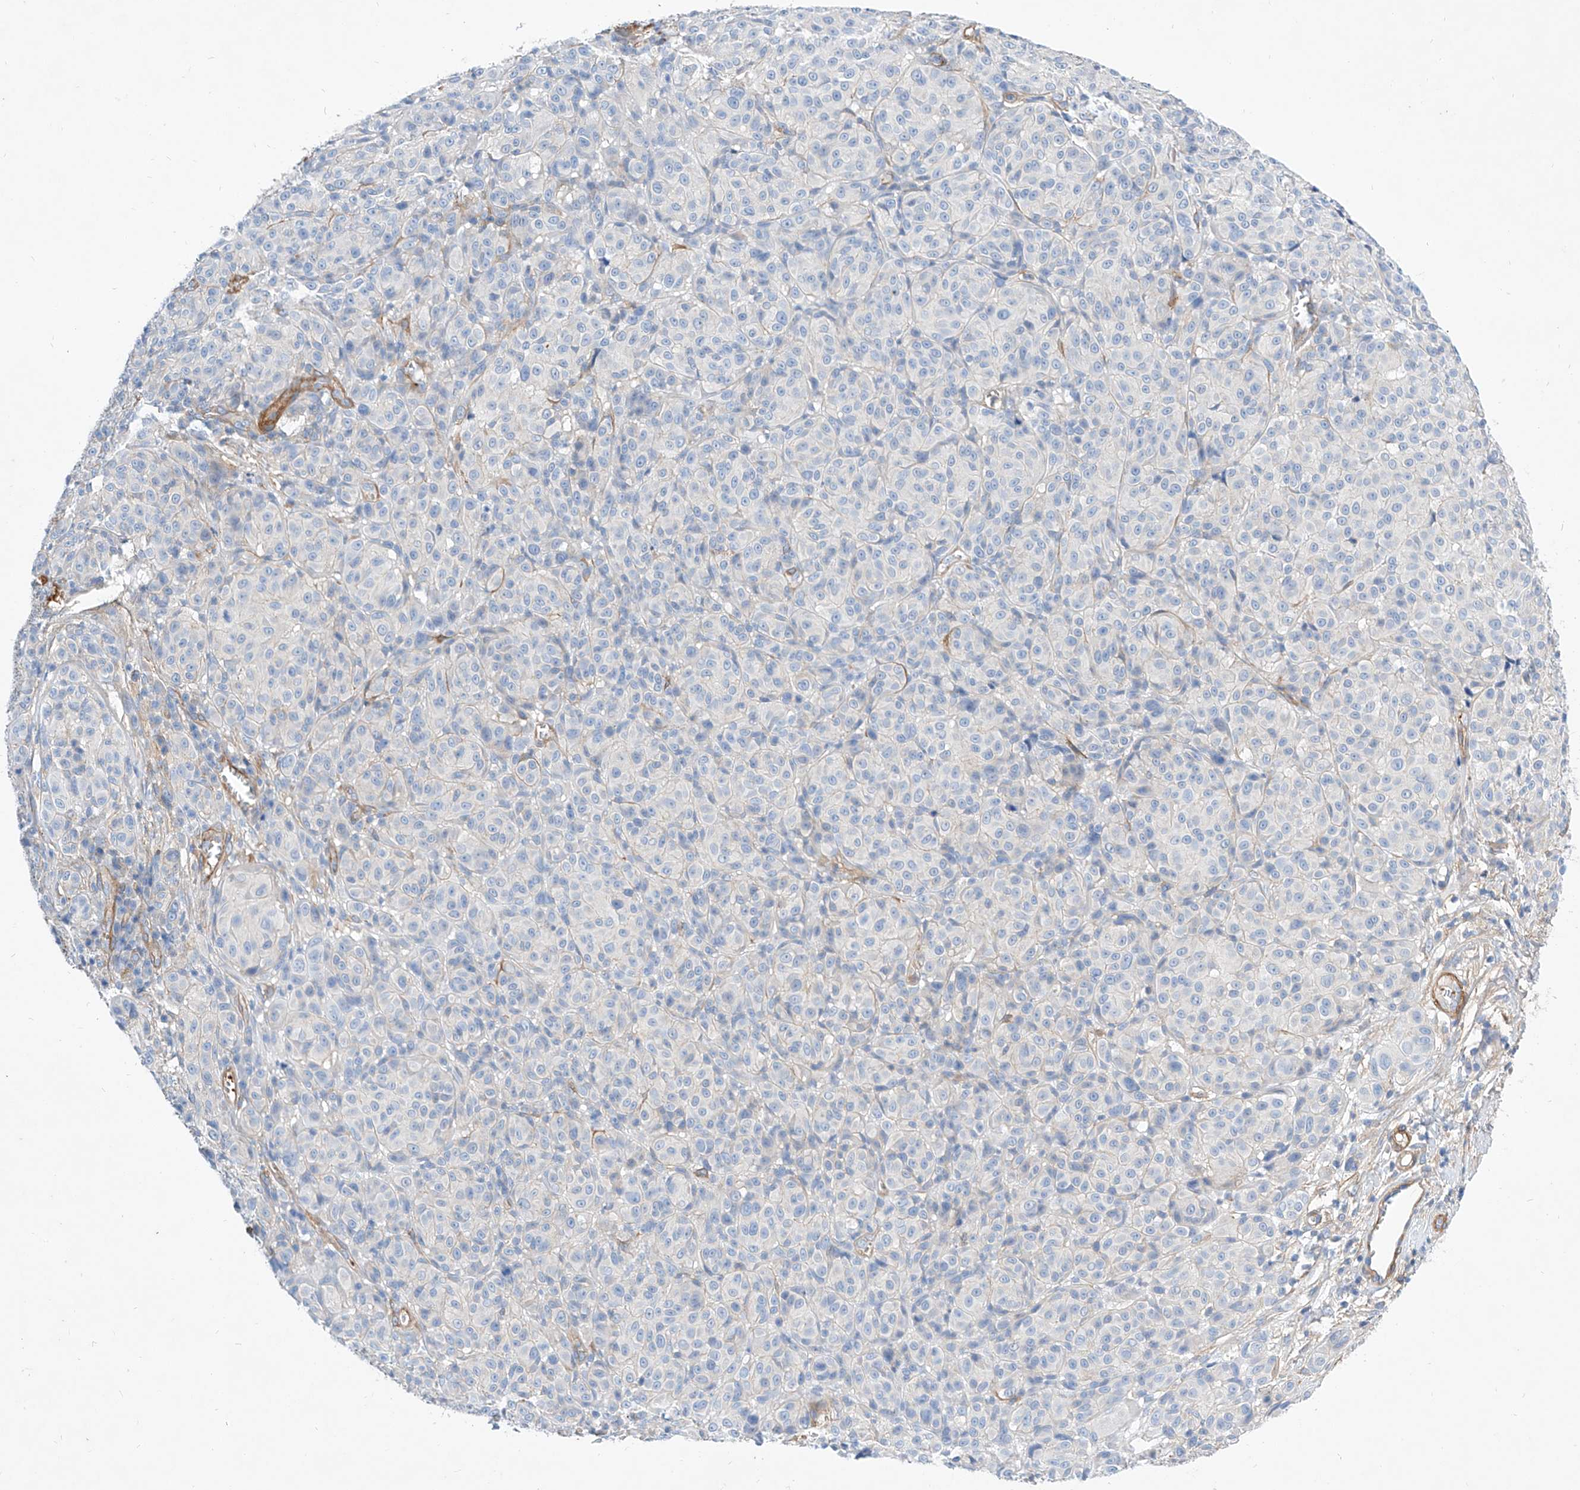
{"staining": {"intensity": "negative", "quantity": "none", "location": "none"}, "tissue": "melanoma", "cell_type": "Tumor cells", "image_type": "cancer", "snomed": [{"axis": "morphology", "description": "Malignant melanoma, NOS"}, {"axis": "topography", "description": "Skin"}], "caption": "Tumor cells show no significant positivity in malignant melanoma.", "gene": "TAS2R60", "patient": {"sex": "male", "age": 73}}